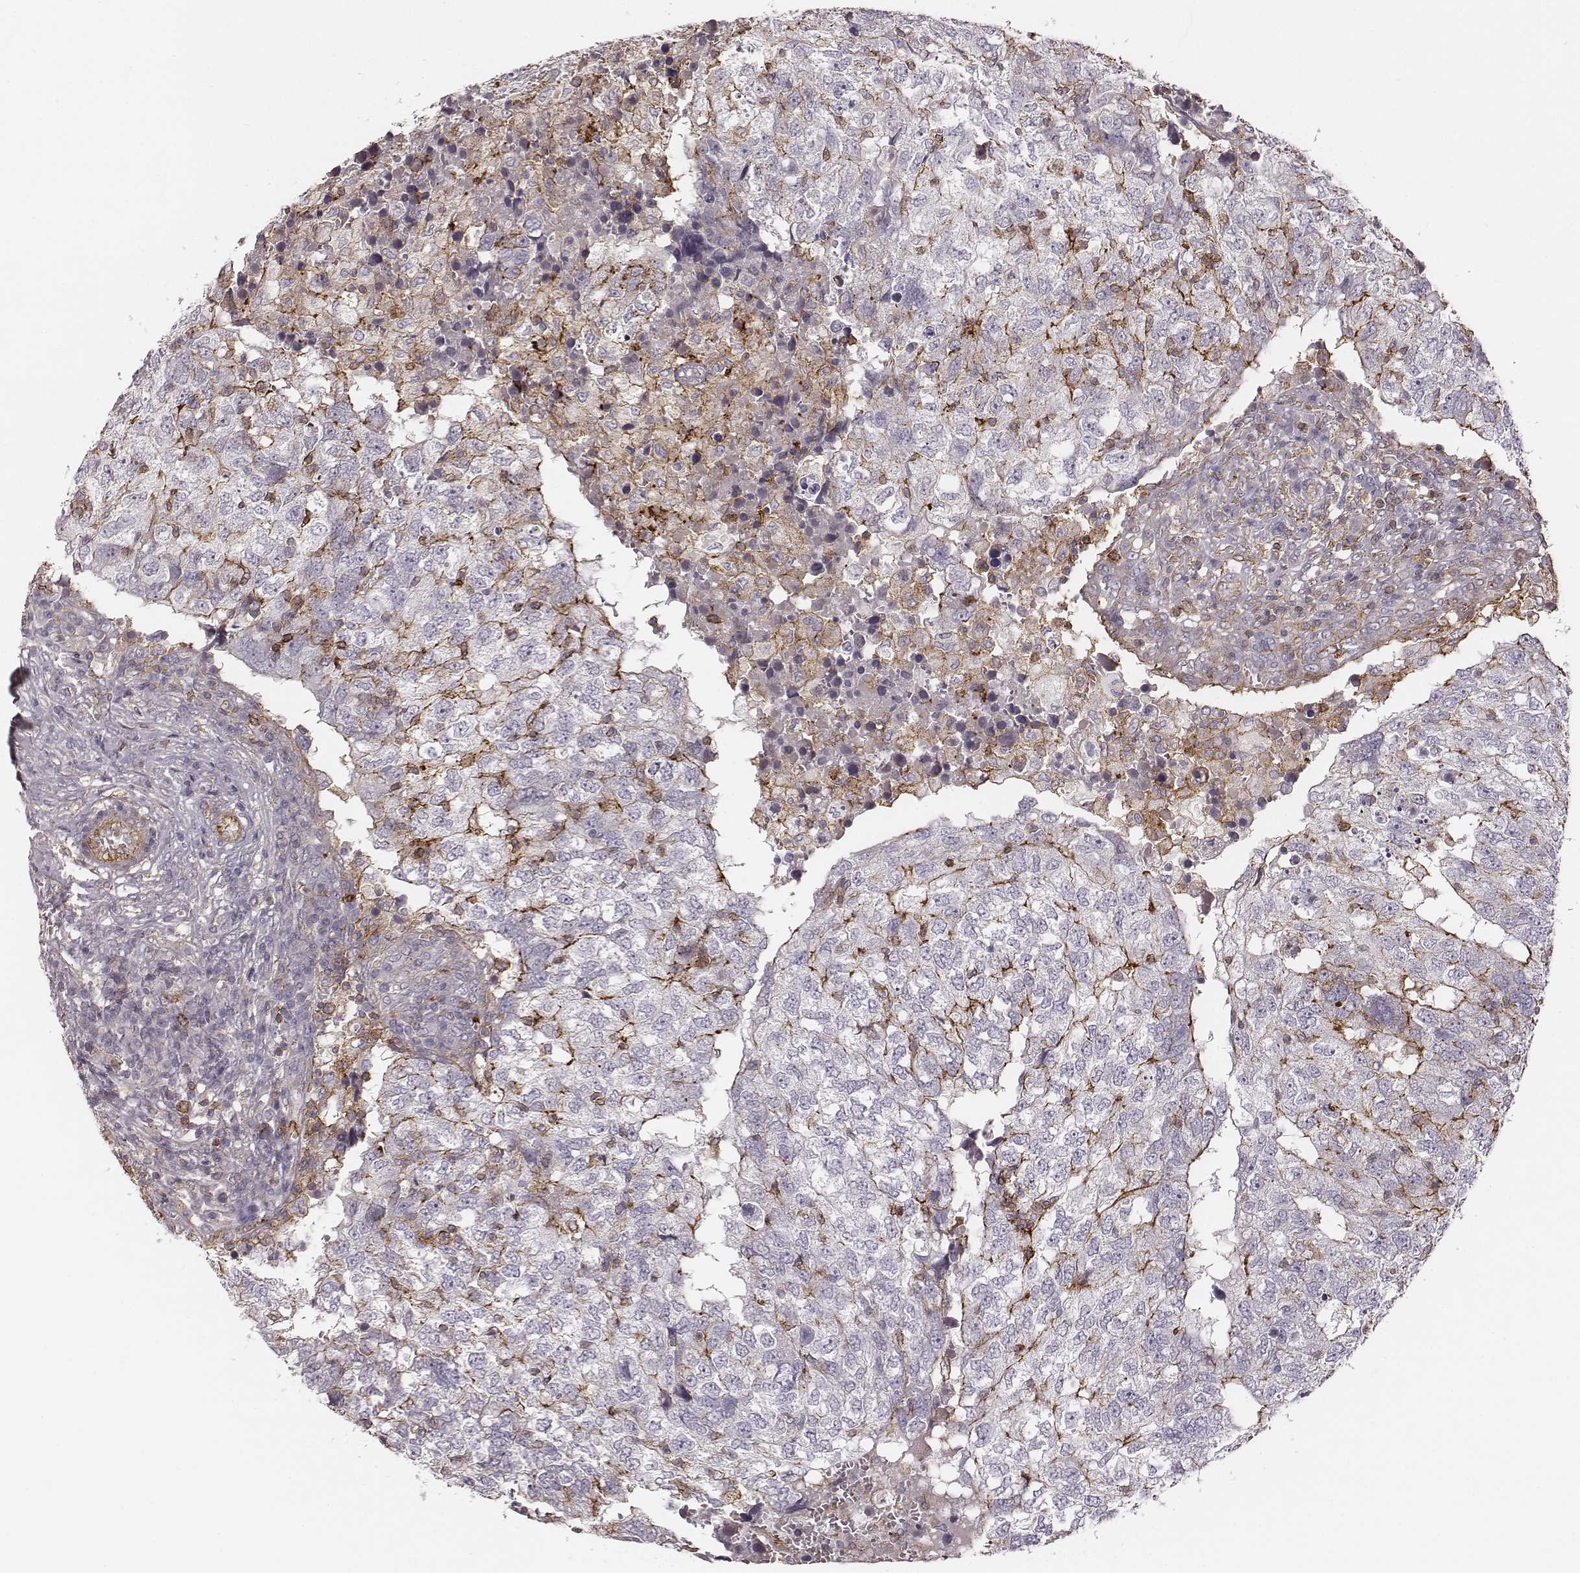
{"staining": {"intensity": "negative", "quantity": "none", "location": "none"}, "tissue": "breast cancer", "cell_type": "Tumor cells", "image_type": "cancer", "snomed": [{"axis": "morphology", "description": "Duct carcinoma"}, {"axis": "topography", "description": "Breast"}], "caption": "Invasive ductal carcinoma (breast) was stained to show a protein in brown. There is no significant expression in tumor cells.", "gene": "ZYX", "patient": {"sex": "female", "age": 30}}